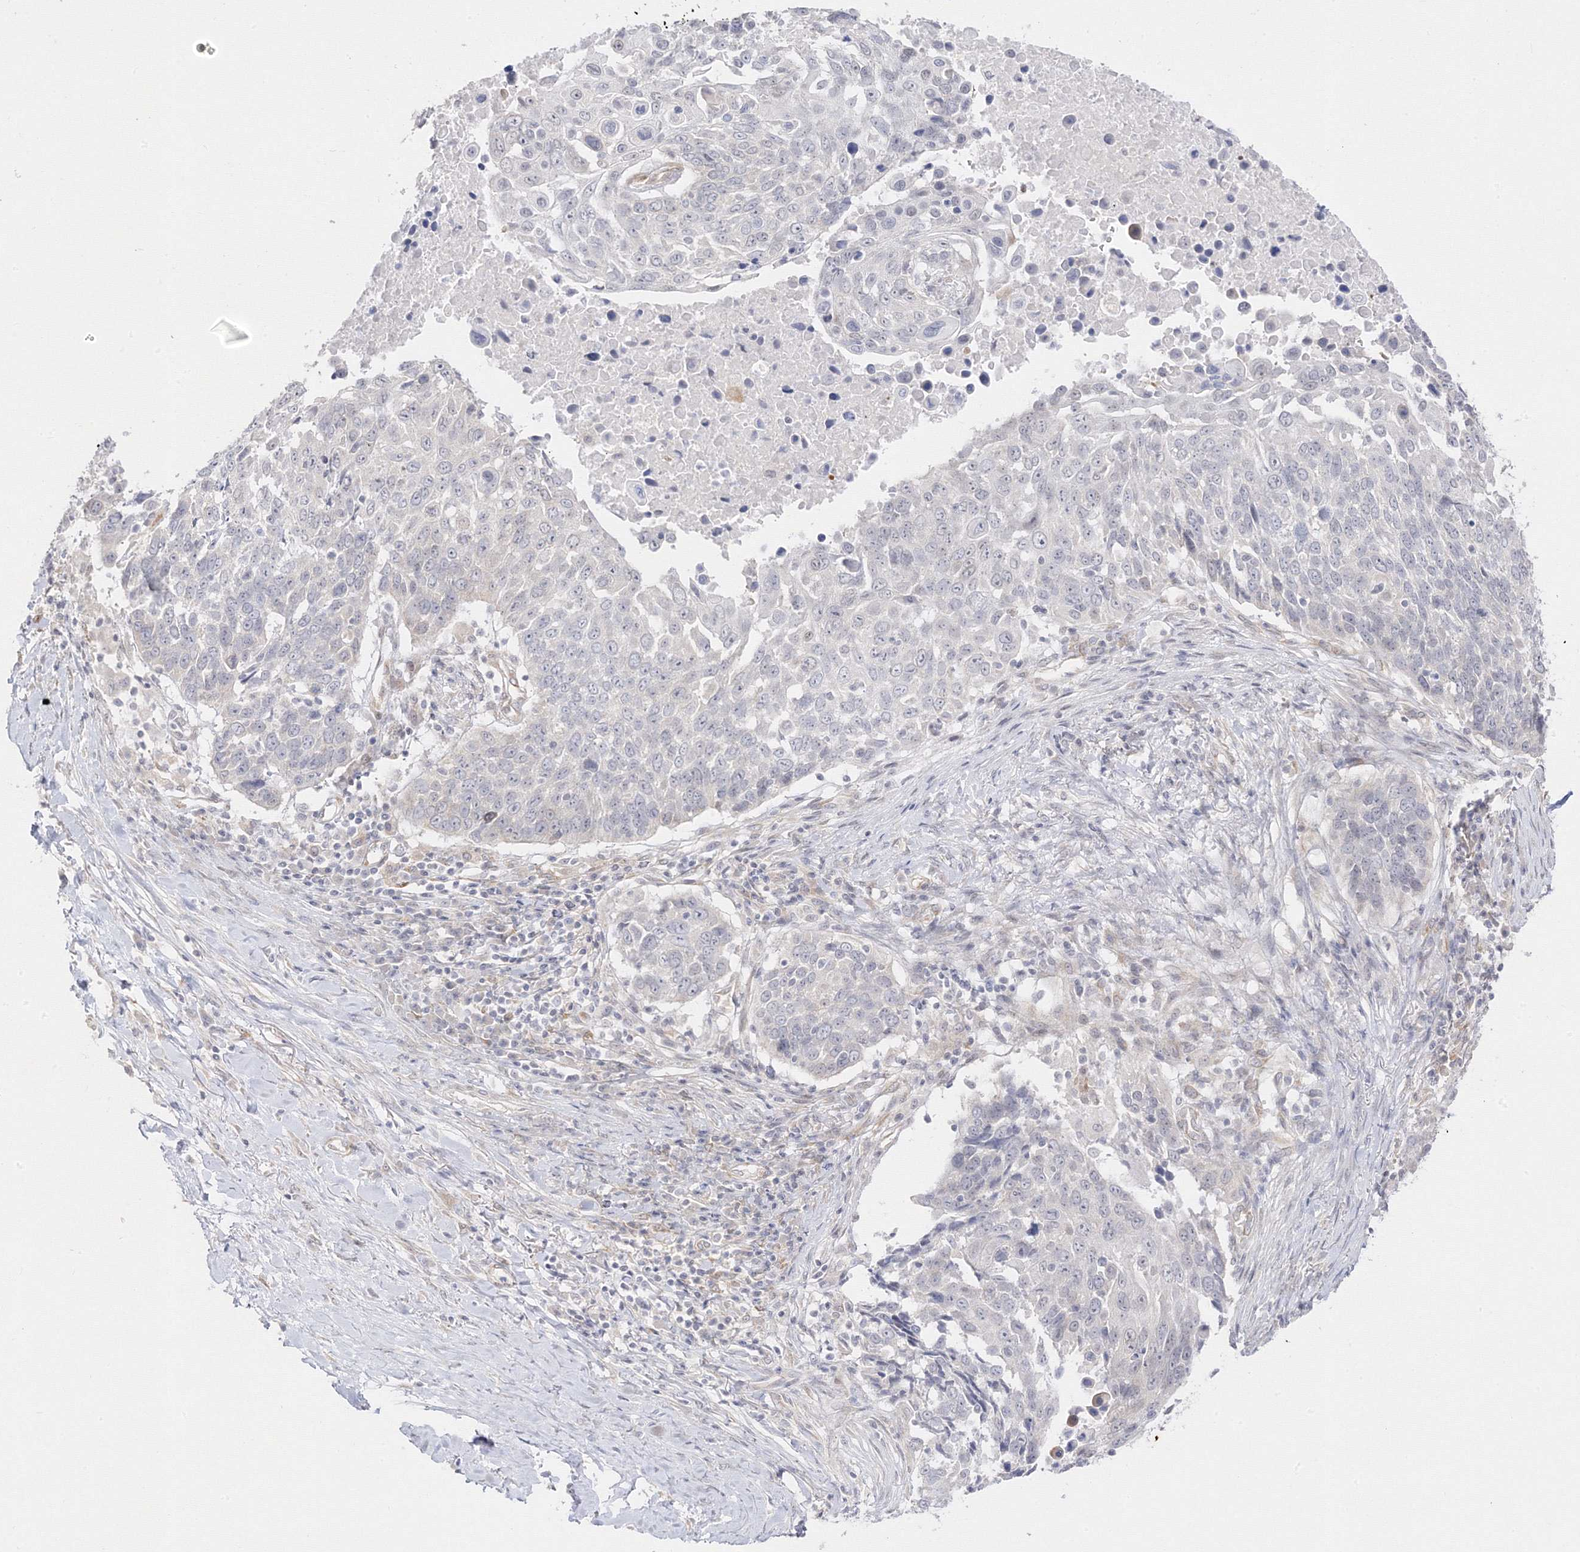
{"staining": {"intensity": "negative", "quantity": "none", "location": "none"}, "tissue": "lung cancer", "cell_type": "Tumor cells", "image_type": "cancer", "snomed": [{"axis": "morphology", "description": "Squamous cell carcinoma, NOS"}, {"axis": "topography", "description": "Lung"}], "caption": "Lung squamous cell carcinoma was stained to show a protein in brown. There is no significant staining in tumor cells.", "gene": "C2CD2", "patient": {"sex": "male", "age": 66}}